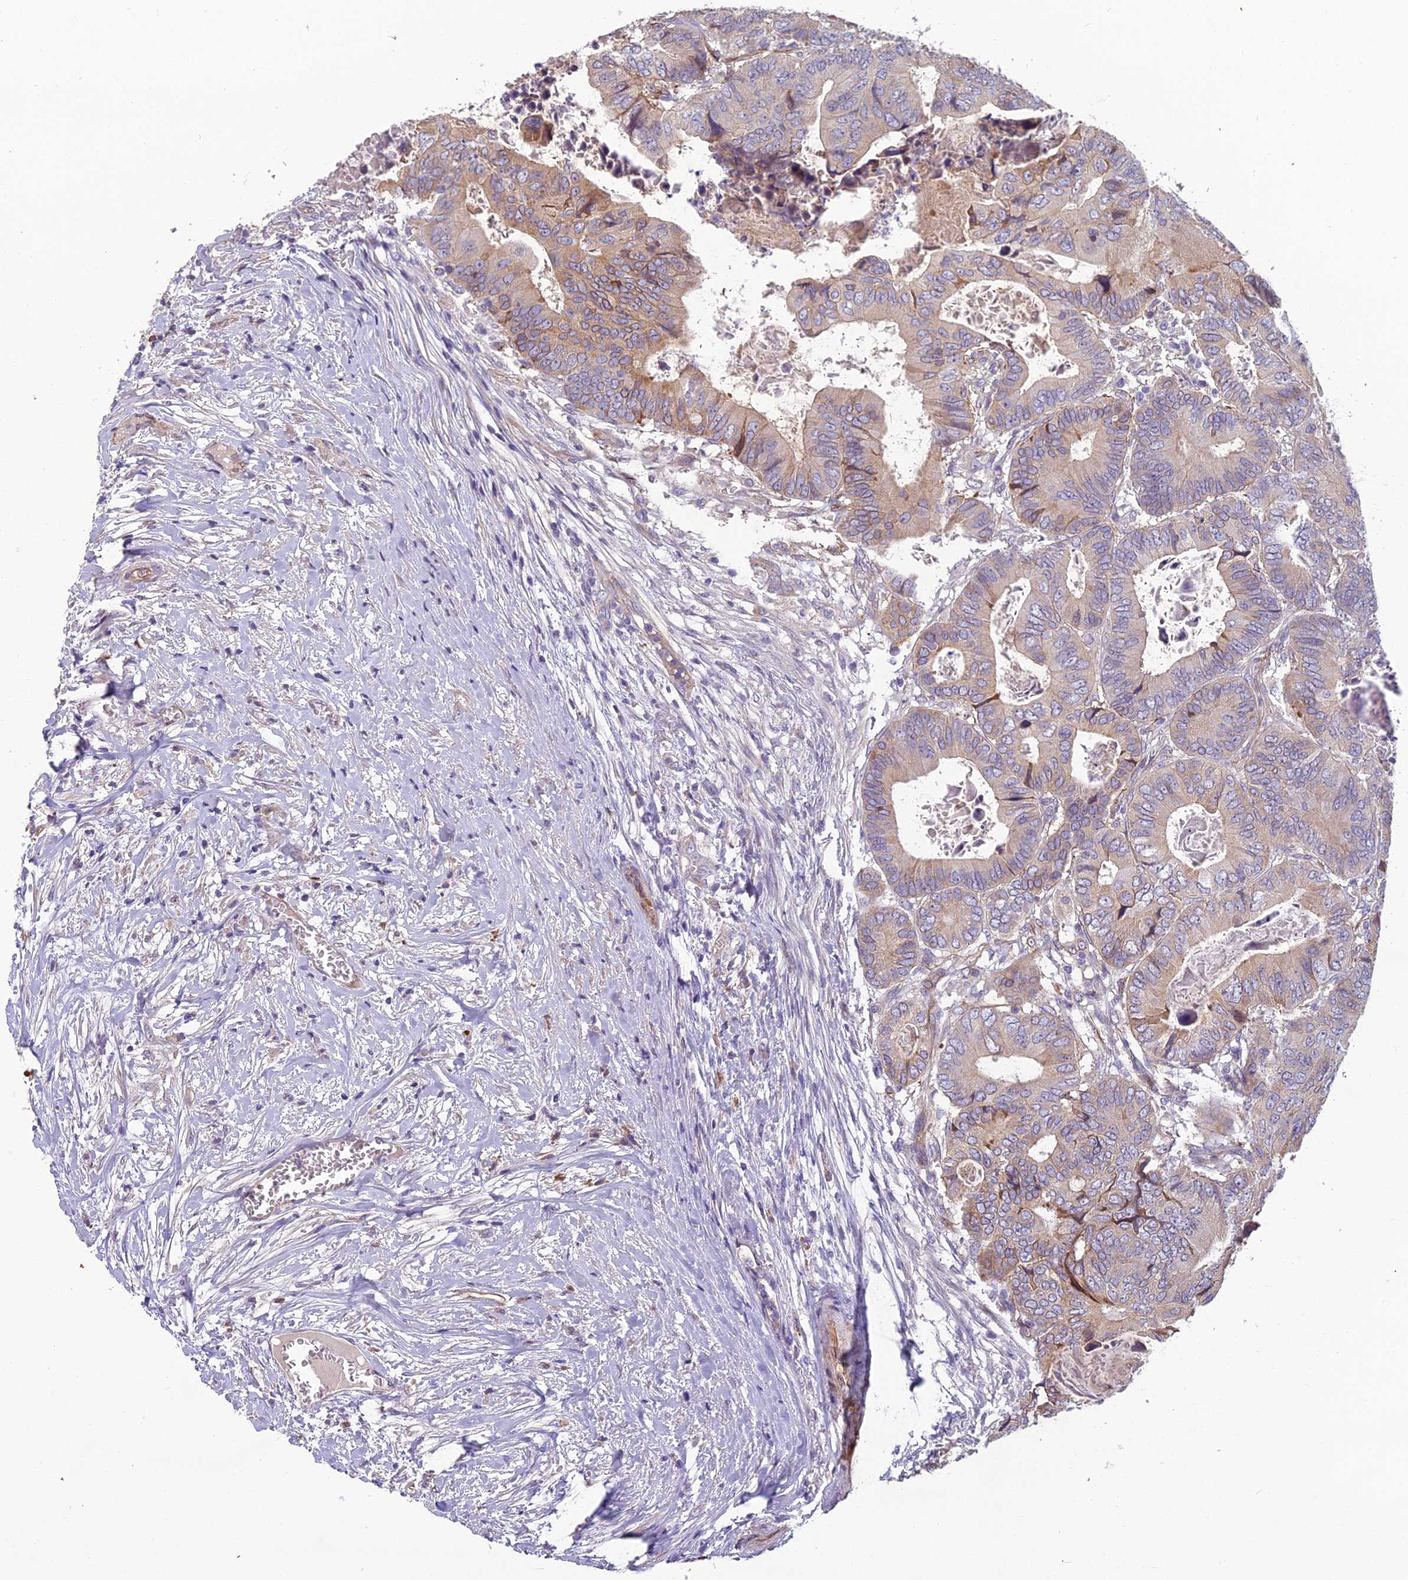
{"staining": {"intensity": "moderate", "quantity": "<25%", "location": "cytoplasmic/membranous"}, "tissue": "colorectal cancer", "cell_type": "Tumor cells", "image_type": "cancer", "snomed": [{"axis": "morphology", "description": "Adenocarcinoma, NOS"}, {"axis": "topography", "description": "Colon"}], "caption": "Brown immunohistochemical staining in human adenocarcinoma (colorectal) demonstrates moderate cytoplasmic/membranous positivity in about <25% of tumor cells. (brown staining indicates protein expression, while blue staining denotes nuclei).", "gene": "TSPAN15", "patient": {"sex": "male", "age": 85}}